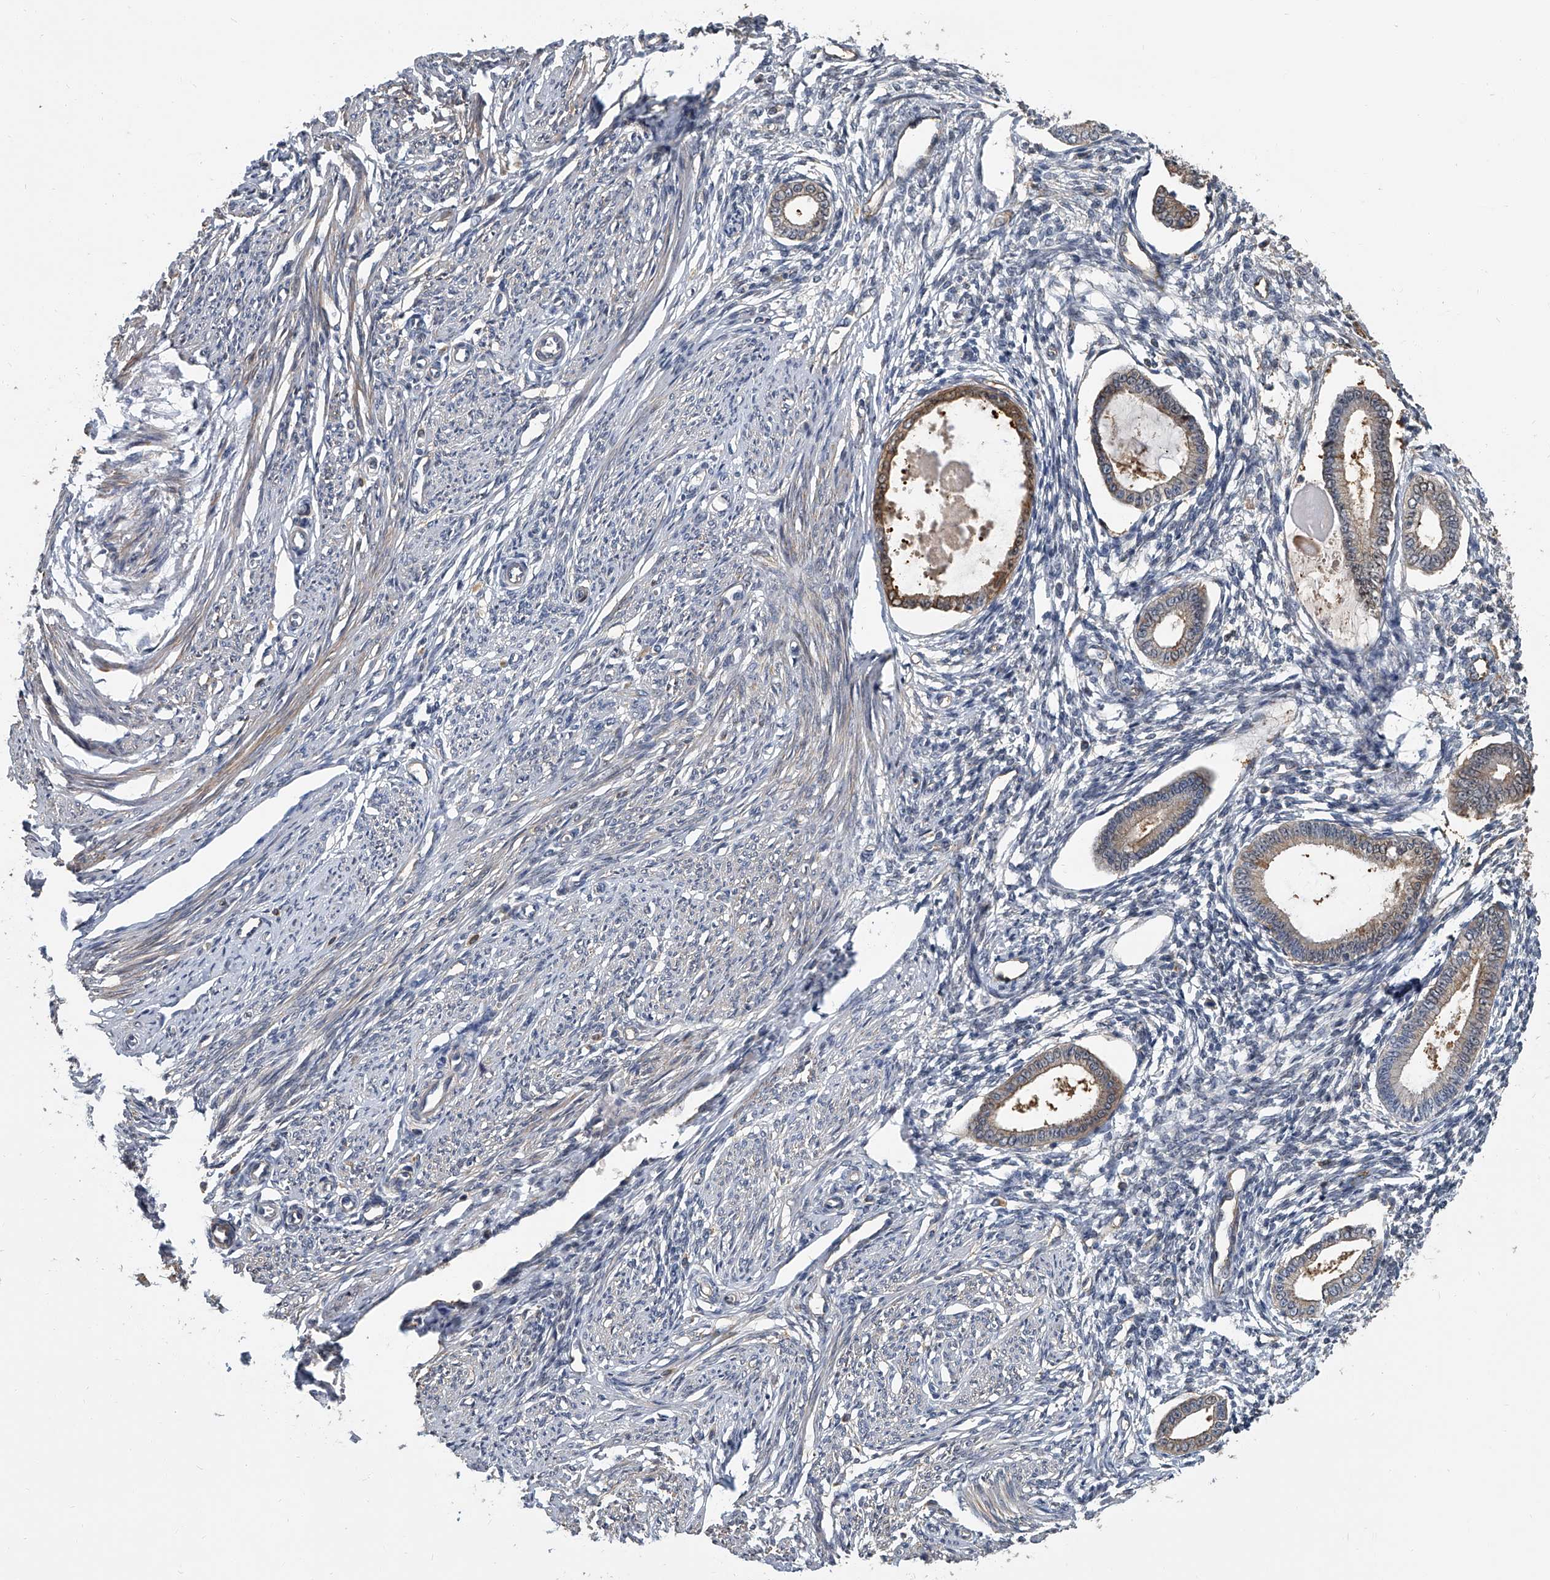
{"staining": {"intensity": "negative", "quantity": "none", "location": "none"}, "tissue": "endometrium", "cell_type": "Cells in endometrial stroma", "image_type": "normal", "snomed": [{"axis": "morphology", "description": "Normal tissue, NOS"}, {"axis": "topography", "description": "Endometrium"}], "caption": "Endometrium was stained to show a protein in brown. There is no significant staining in cells in endometrial stroma. Brightfield microscopy of immunohistochemistry stained with DAB (3,3'-diaminobenzidine) (brown) and hematoxylin (blue), captured at high magnification.", "gene": "CD200", "patient": {"sex": "female", "age": 56}}